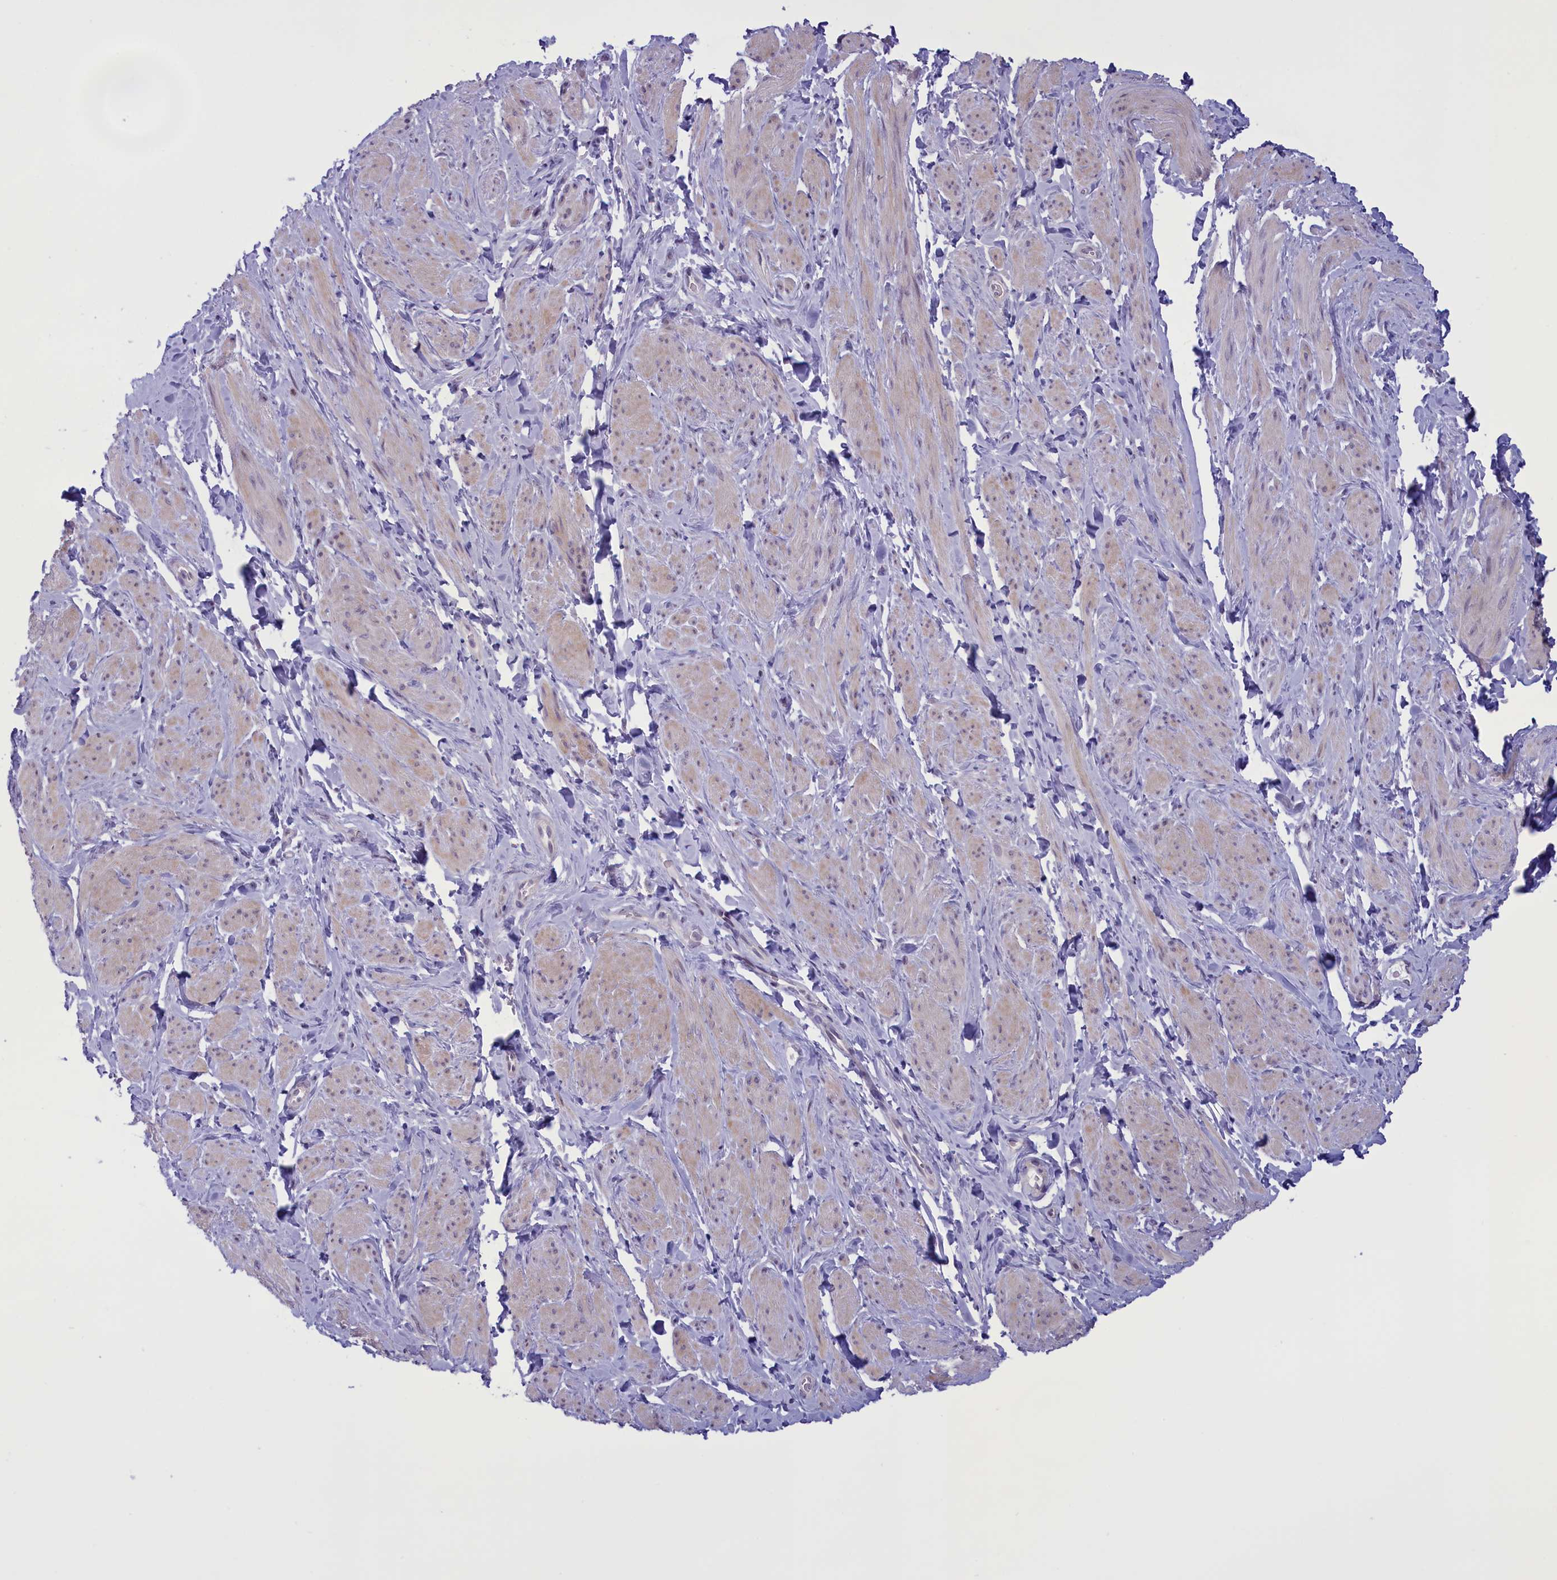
{"staining": {"intensity": "weak", "quantity": "<25%", "location": "cytoplasmic/membranous"}, "tissue": "smooth muscle", "cell_type": "Smooth muscle cells", "image_type": "normal", "snomed": [{"axis": "morphology", "description": "Normal tissue, NOS"}, {"axis": "topography", "description": "Smooth muscle"}, {"axis": "topography", "description": "Peripheral nerve tissue"}], "caption": "Smooth muscle cells show no significant protein expression in benign smooth muscle.", "gene": "ELOA2", "patient": {"sex": "male", "age": 69}}